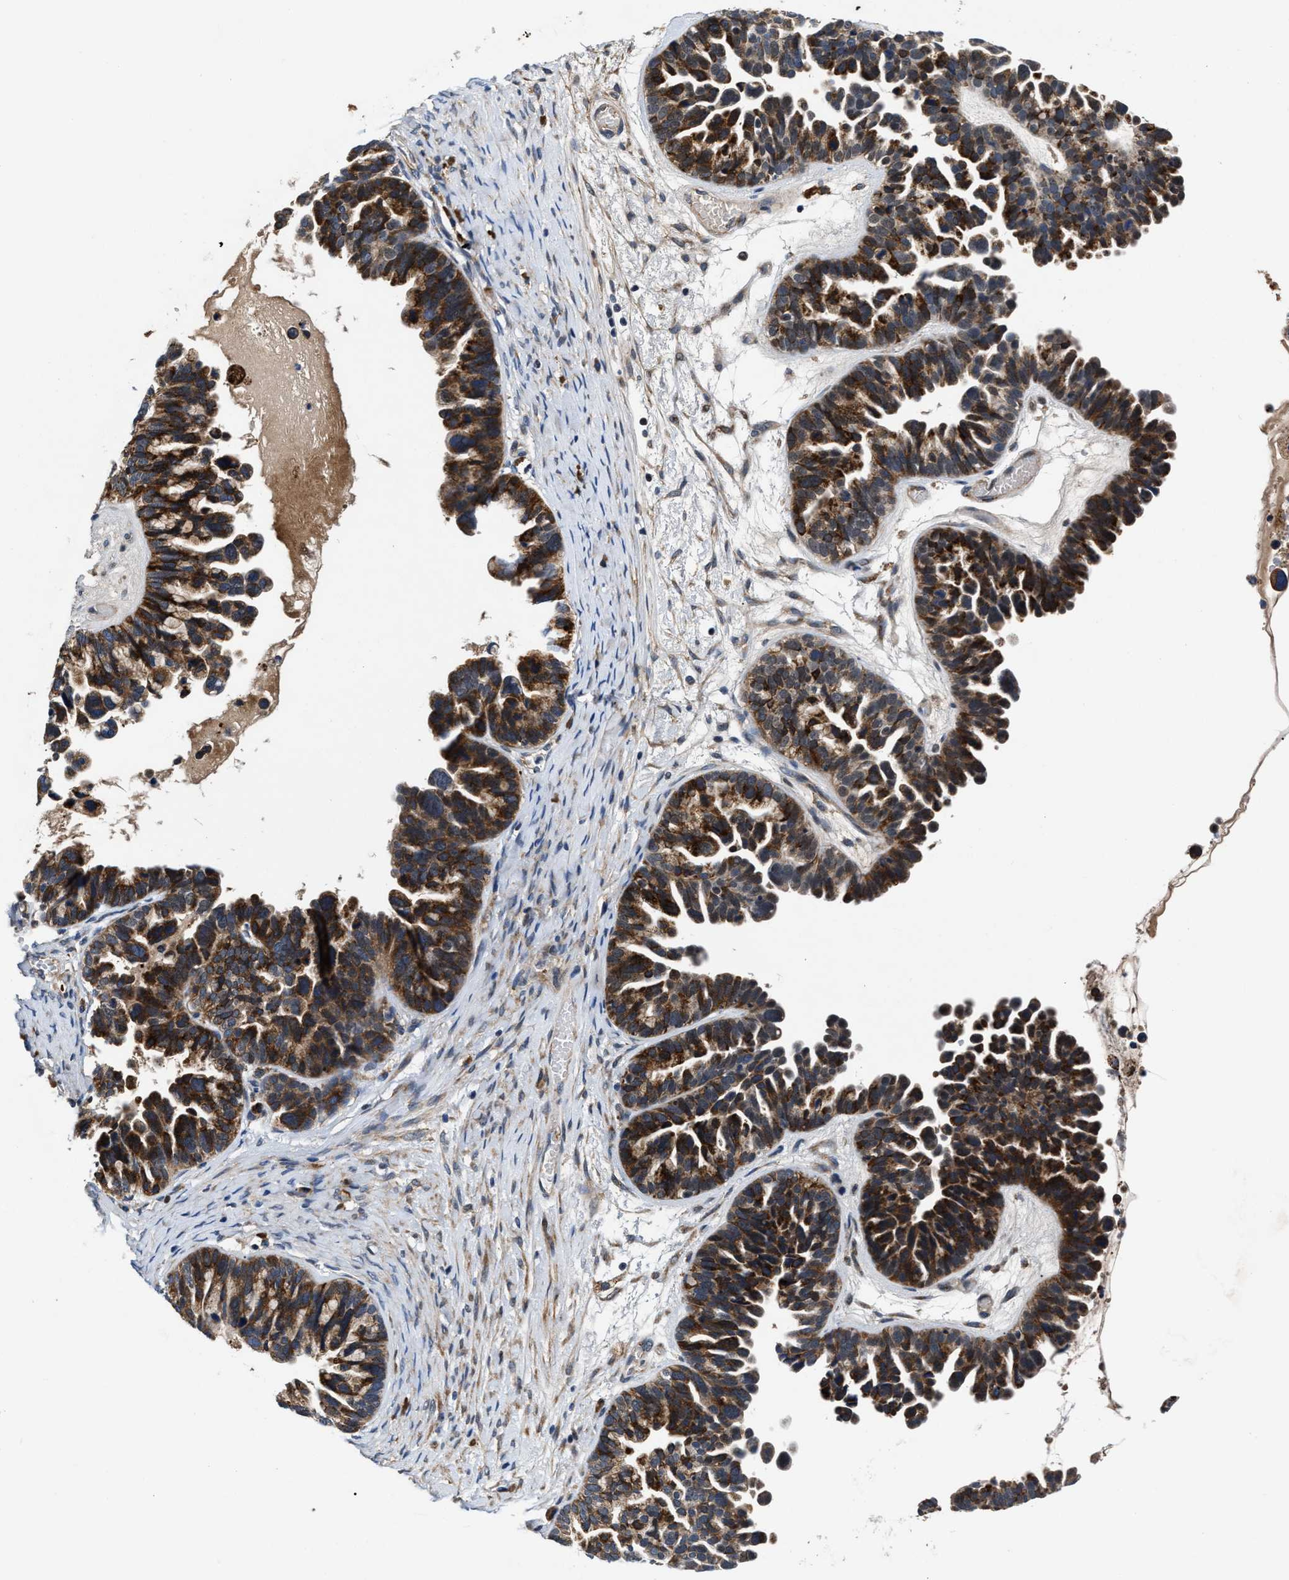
{"staining": {"intensity": "strong", "quantity": ">75%", "location": "cytoplasmic/membranous"}, "tissue": "ovarian cancer", "cell_type": "Tumor cells", "image_type": "cancer", "snomed": [{"axis": "morphology", "description": "Cystadenocarcinoma, serous, NOS"}, {"axis": "topography", "description": "Ovary"}], "caption": "Brown immunohistochemical staining in ovarian cancer demonstrates strong cytoplasmic/membranous staining in approximately >75% of tumor cells.", "gene": "SLC12A2", "patient": {"sex": "female", "age": 56}}